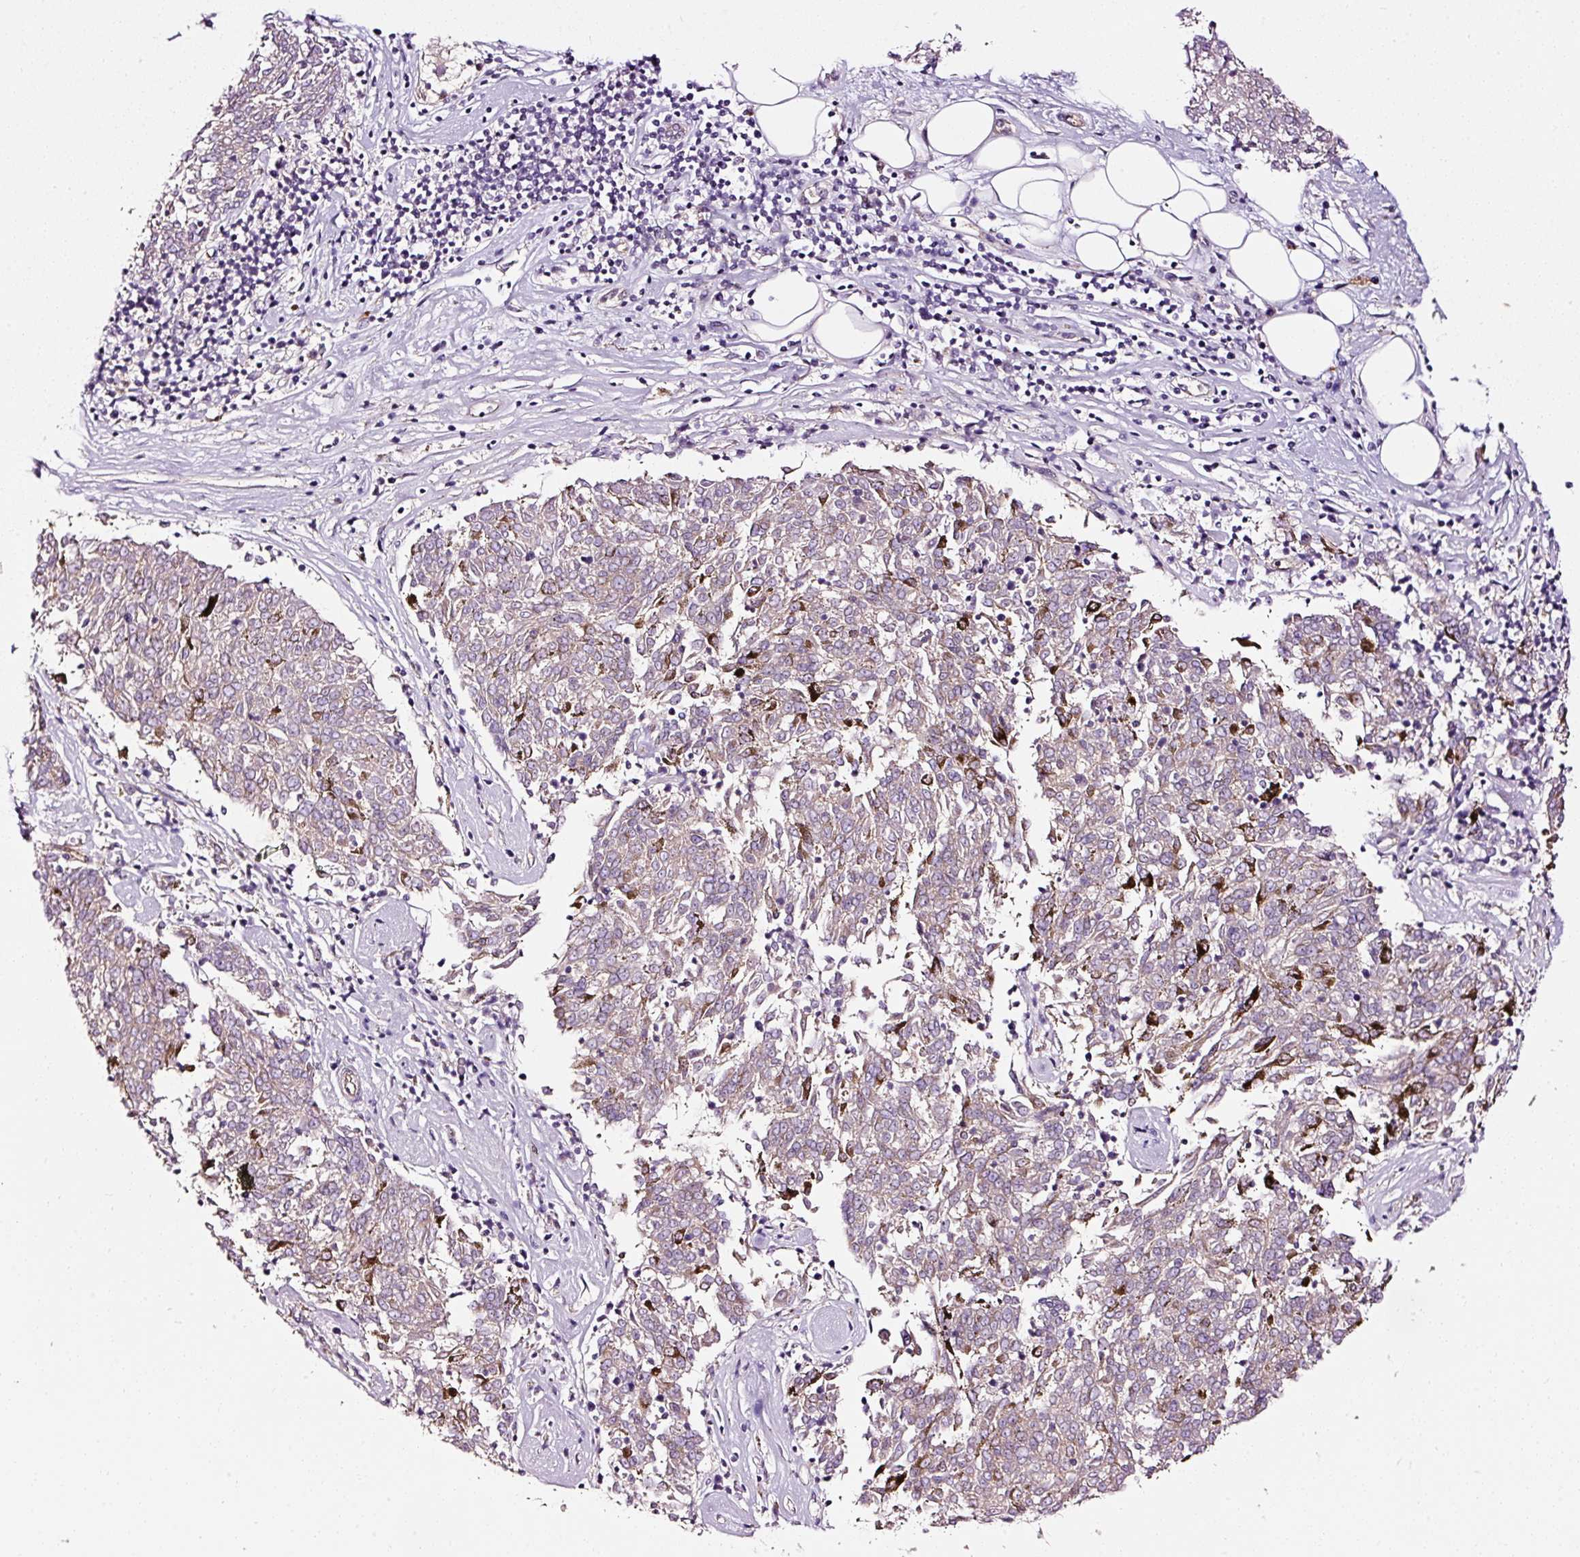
{"staining": {"intensity": "weak", "quantity": "<25%", "location": "cytoplasmic/membranous"}, "tissue": "melanoma", "cell_type": "Tumor cells", "image_type": "cancer", "snomed": [{"axis": "morphology", "description": "Malignant melanoma, NOS"}, {"axis": "topography", "description": "Skin"}], "caption": "An IHC photomicrograph of melanoma is shown. There is no staining in tumor cells of melanoma.", "gene": "ABCB4", "patient": {"sex": "female", "age": 72}}